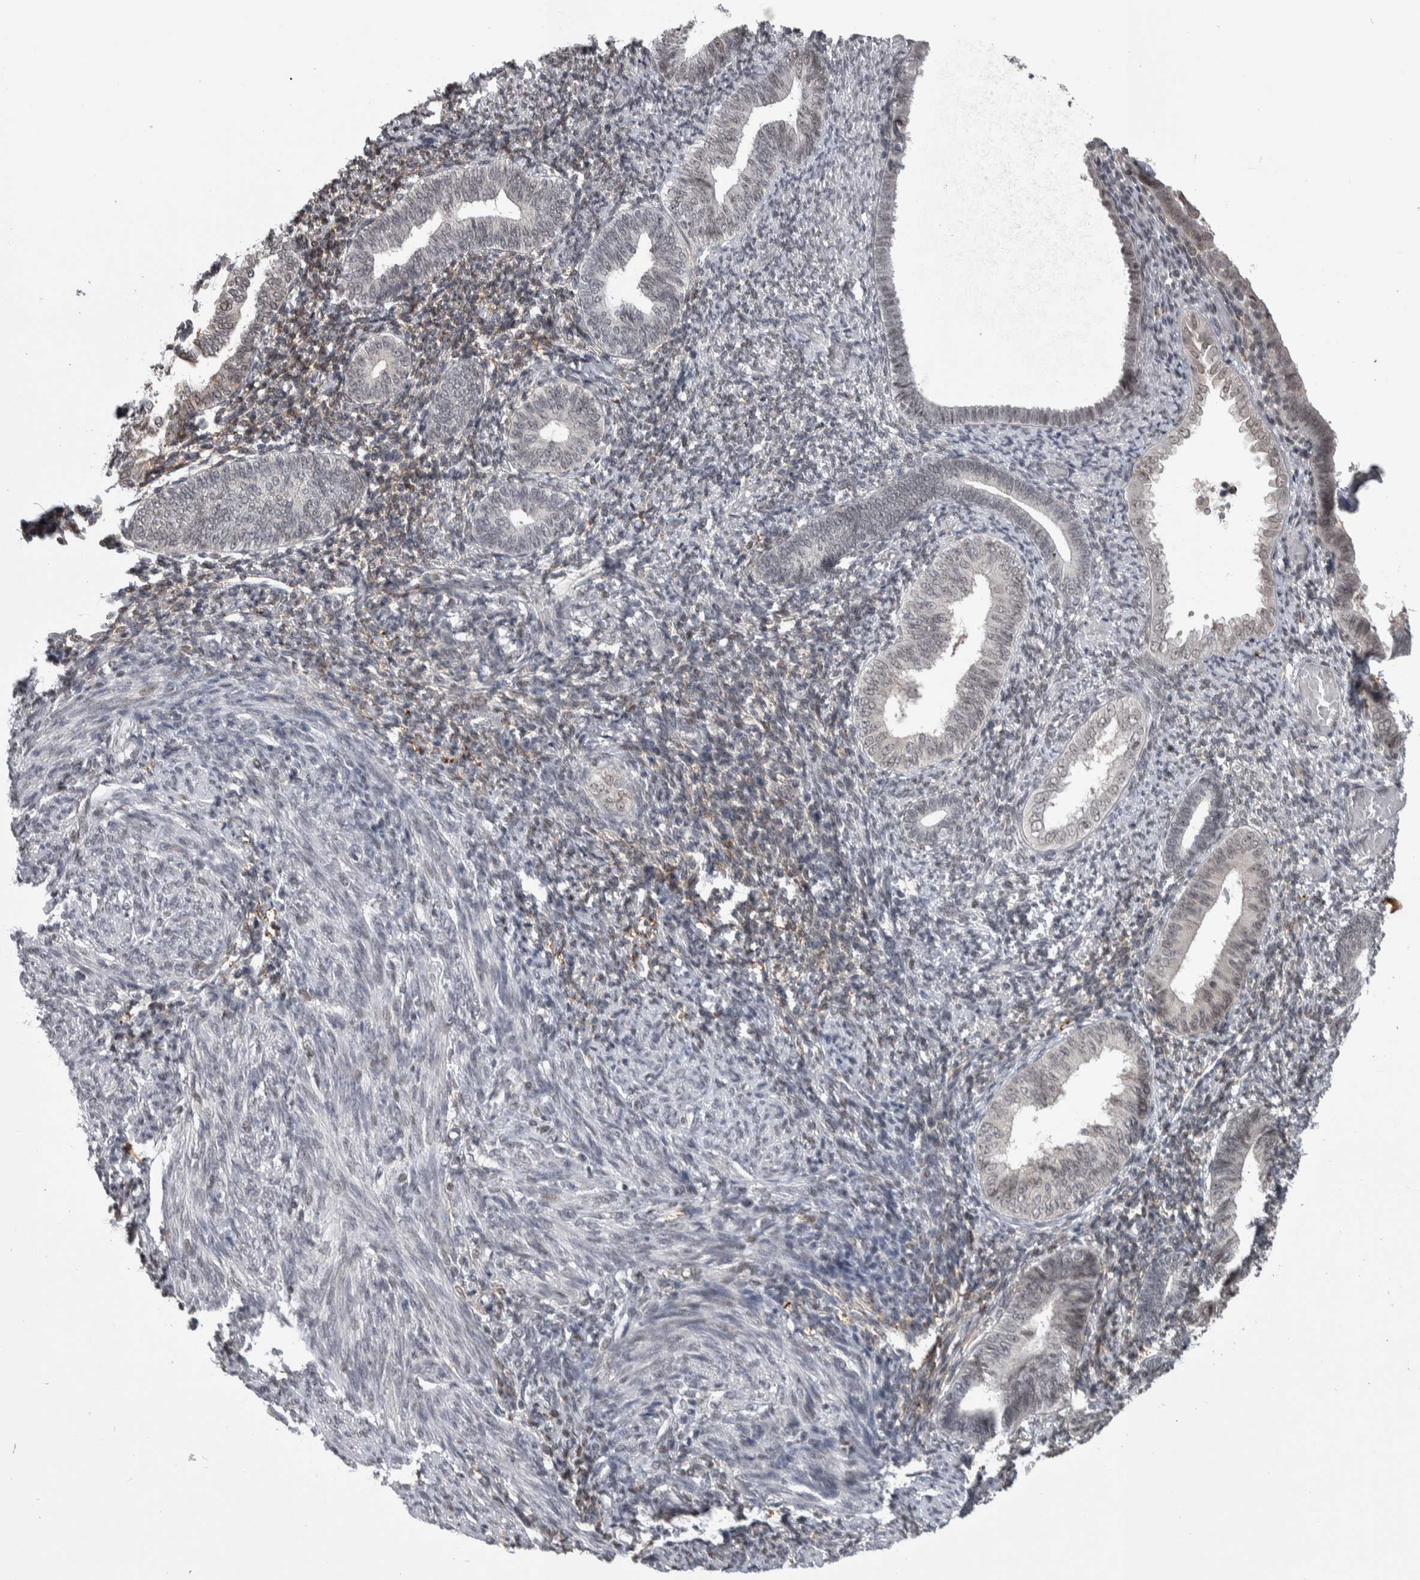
{"staining": {"intensity": "negative", "quantity": "none", "location": "none"}, "tissue": "endometrium", "cell_type": "Cells in endometrial stroma", "image_type": "normal", "snomed": [{"axis": "morphology", "description": "Normal tissue, NOS"}, {"axis": "topography", "description": "Endometrium"}], "caption": "This is a photomicrograph of IHC staining of benign endometrium, which shows no staining in cells in endometrial stroma. (IHC, brightfield microscopy, high magnification).", "gene": "ZSCAN21", "patient": {"sex": "female", "age": 66}}